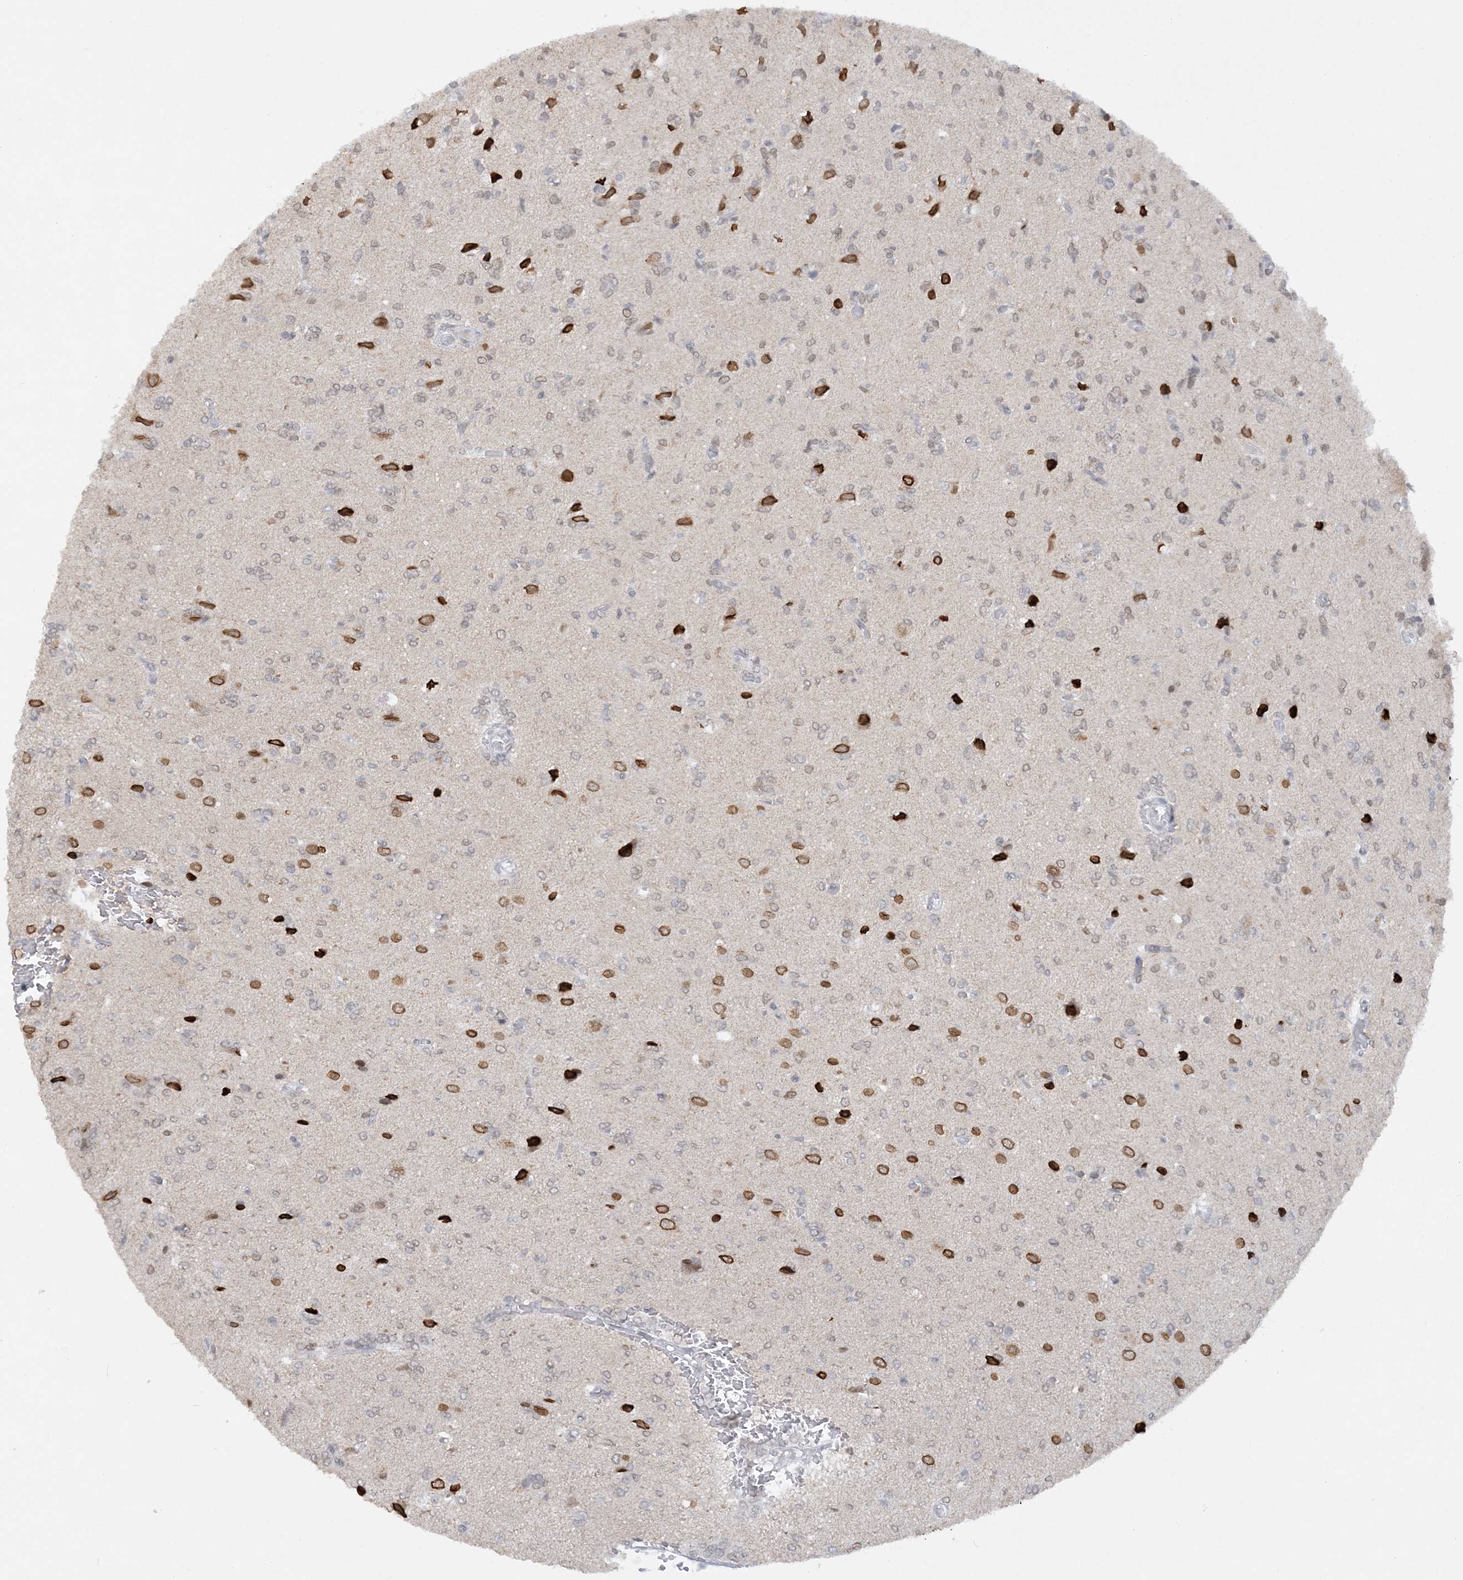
{"staining": {"intensity": "strong", "quantity": "<25%", "location": "cytoplasmic/membranous,nuclear"}, "tissue": "glioma", "cell_type": "Tumor cells", "image_type": "cancer", "snomed": [{"axis": "morphology", "description": "Glioma, malignant, High grade"}, {"axis": "topography", "description": "Brain"}], "caption": "Tumor cells exhibit medium levels of strong cytoplasmic/membranous and nuclear expression in about <25% of cells in human glioma.", "gene": "KMT2D", "patient": {"sex": "female", "age": 59}}